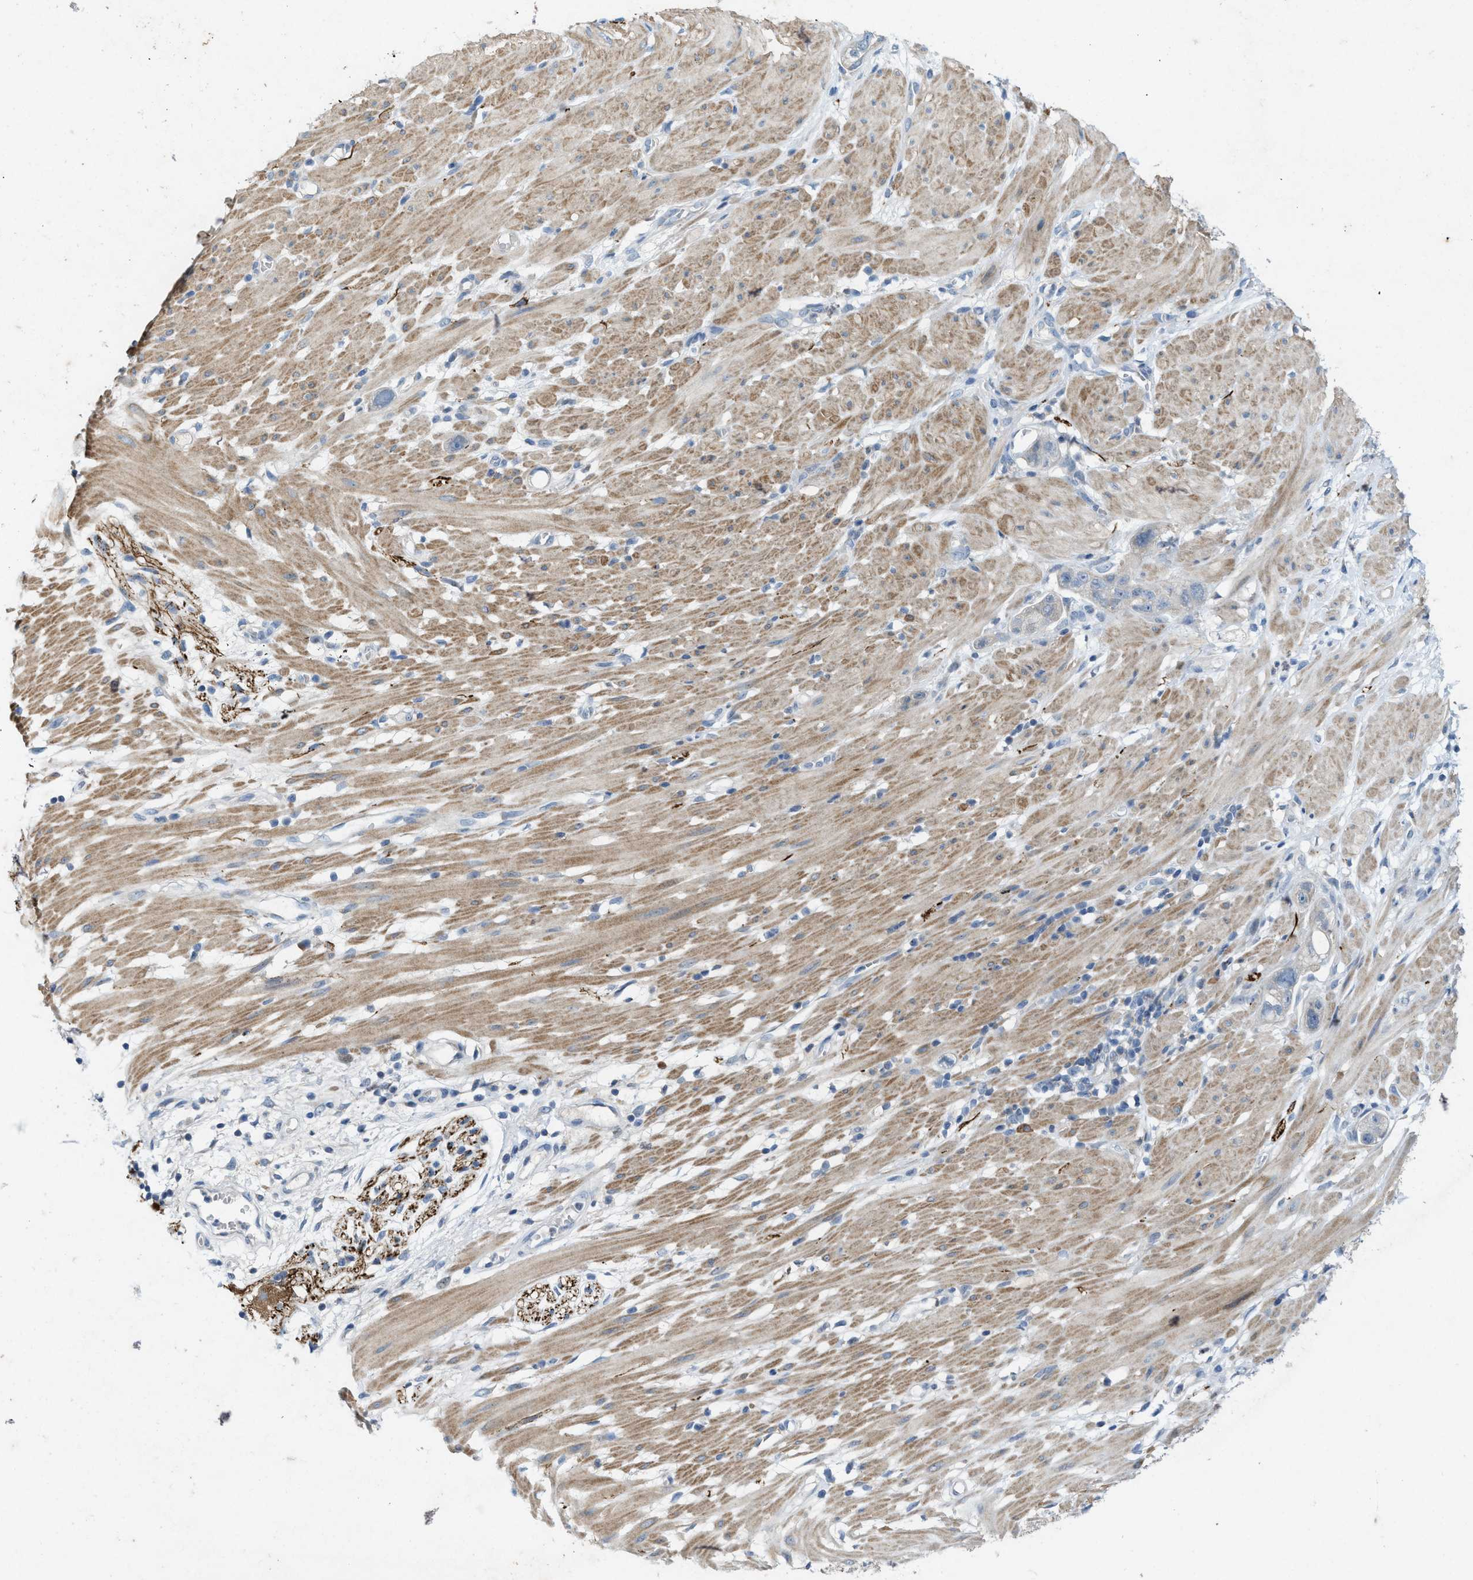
{"staining": {"intensity": "weak", "quantity": "<25%", "location": "cytoplasmic/membranous"}, "tissue": "stomach cancer", "cell_type": "Tumor cells", "image_type": "cancer", "snomed": [{"axis": "morphology", "description": "Adenocarcinoma, NOS"}, {"axis": "topography", "description": "Stomach"}, {"axis": "topography", "description": "Stomach, lower"}], "caption": "High magnification brightfield microscopy of adenocarcinoma (stomach) stained with DAB (brown) and counterstained with hematoxylin (blue): tumor cells show no significant staining.", "gene": "URGCP", "patient": {"sex": "female", "age": 48}}